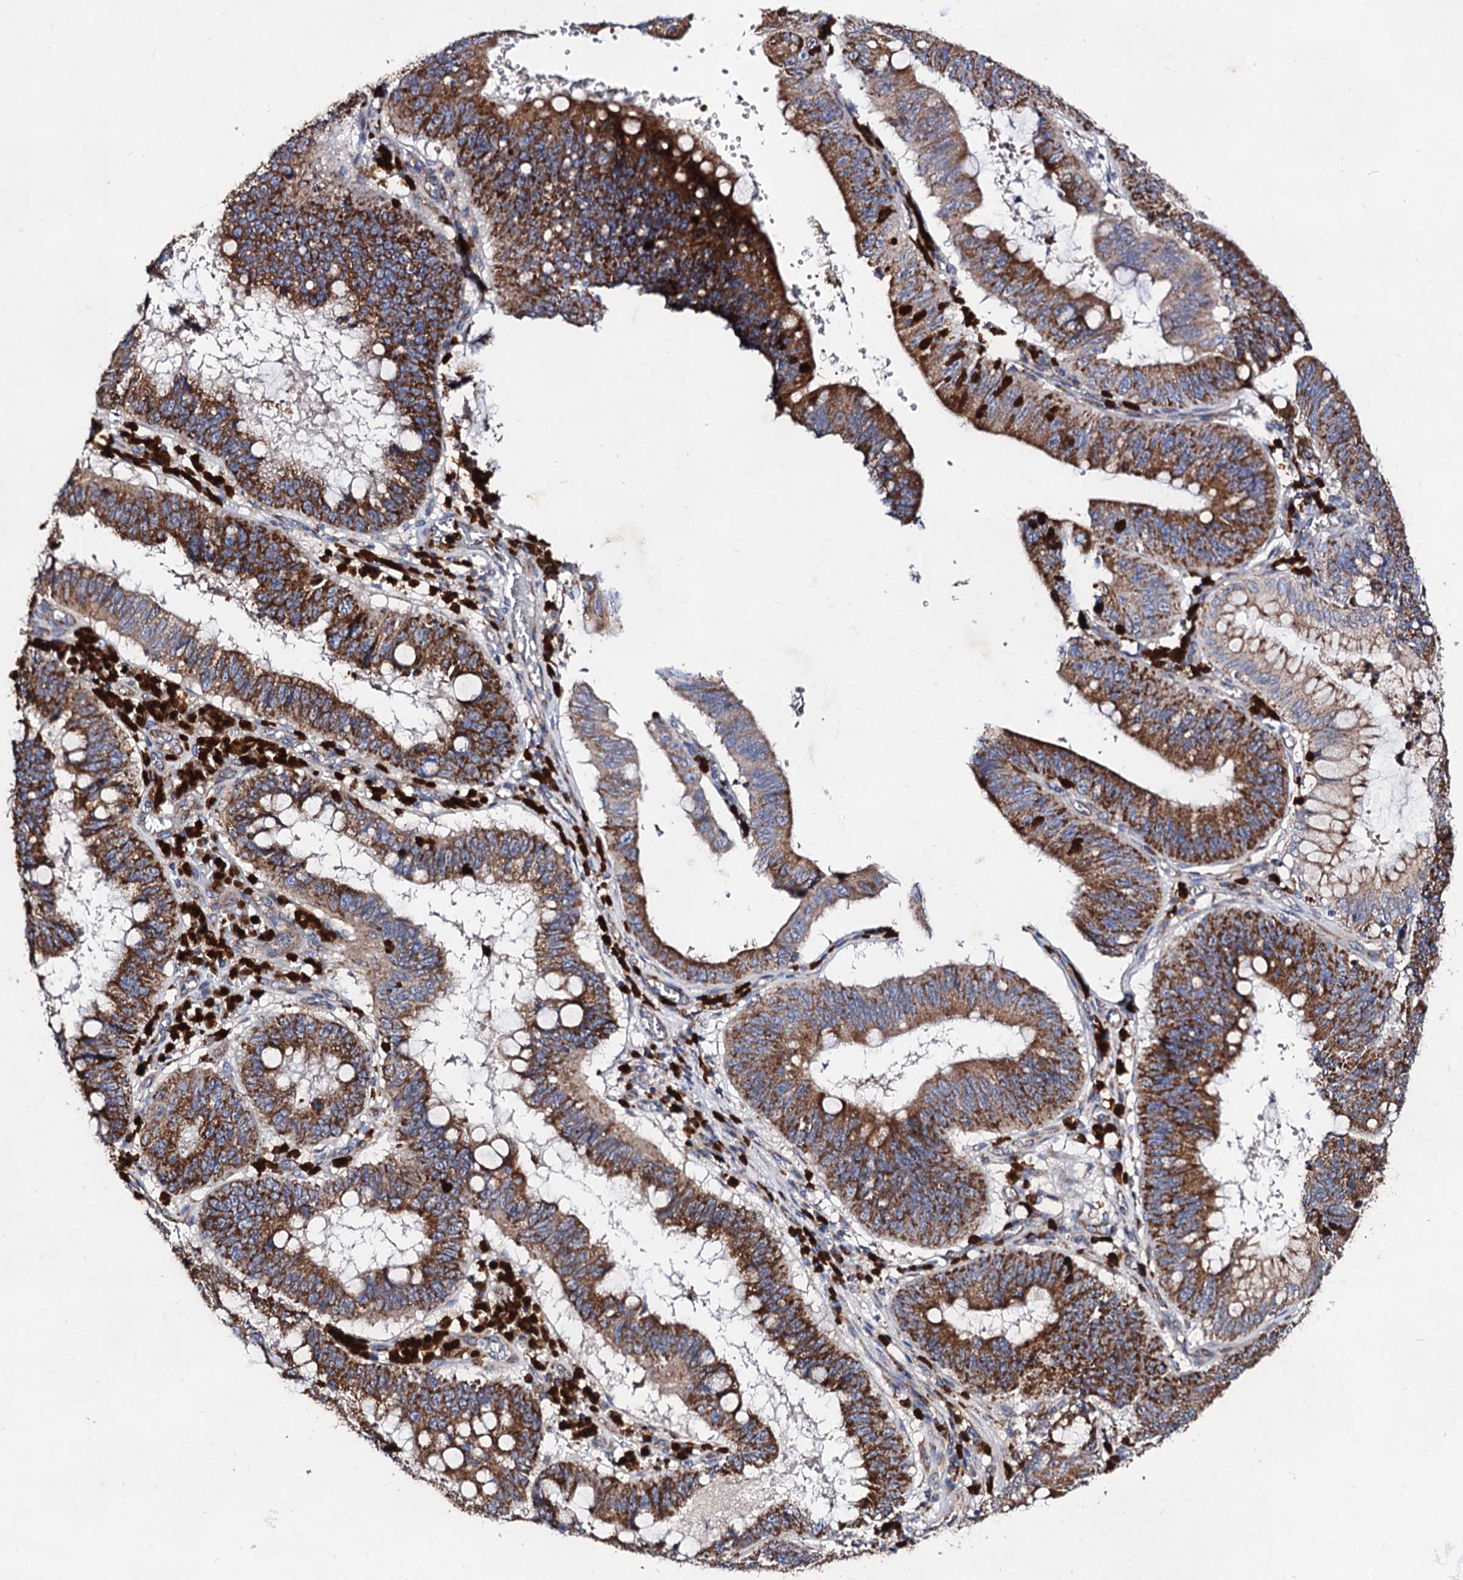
{"staining": {"intensity": "strong", "quantity": ">75%", "location": "cytoplasmic/membranous"}, "tissue": "stomach cancer", "cell_type": "Tumor cells", "image_type": "cancer", "snomed": [{"axis": "morphology", "description": "Adenocarcinoma, NOS"}, {"axis": "topography", "description": "Stomach"}], "caption": "Human stomach adenocarcinoma stained with a brown dye displays strong cytoplasmic/membranous positive staining in approximately >75% of tumor cells.", "gene": "ACAD9", "patient": {"sex": "male", "age": 59}}